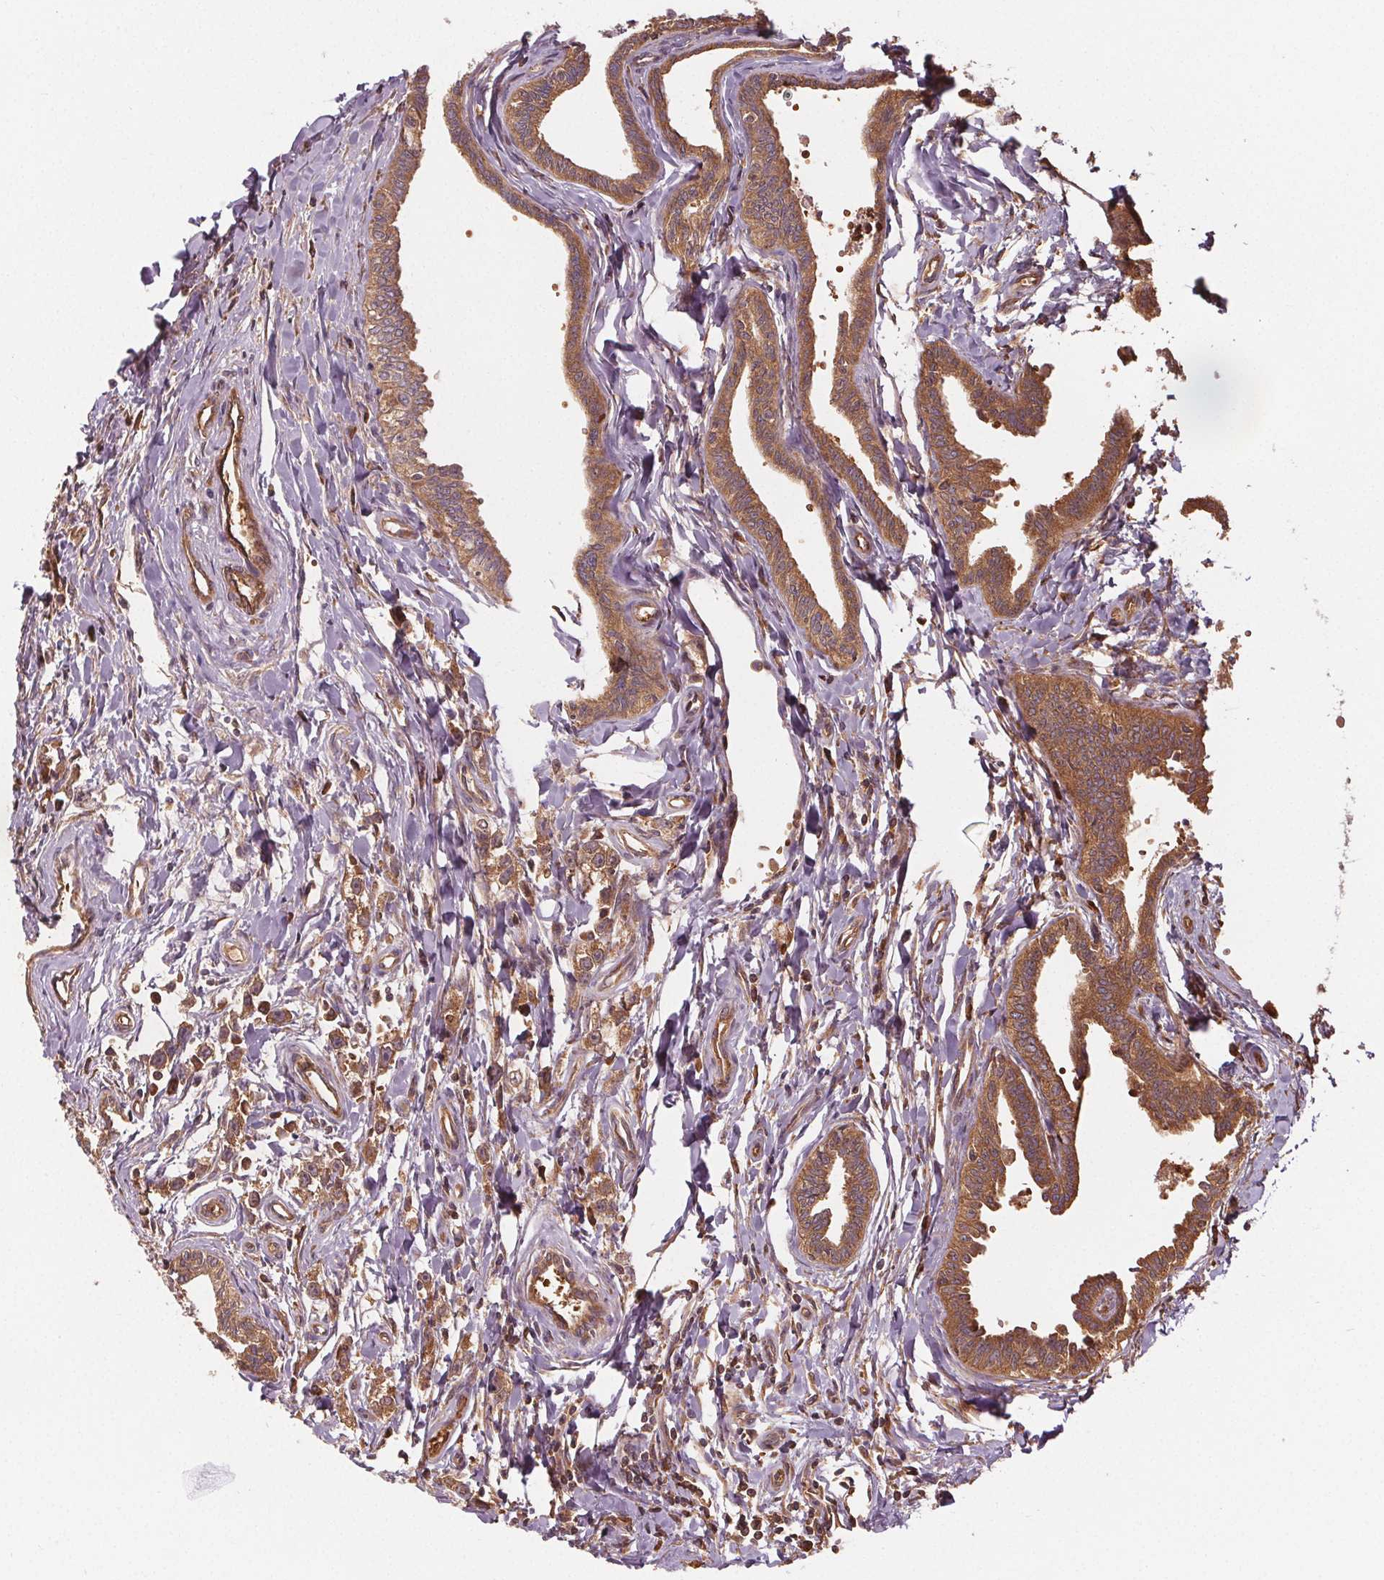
{"staining": {"intensity": "moderate", "quantity": ">75%", "location": "cytoplasmic/membranous"}, "tissue": "testis cancer", "cell_type": "Tumor cells", "image_type": "cancer", "snomed": [{"axis": "morphology", "description": "Carcinoma, Embryonal, NOS"}, {"axis": "morphology", "description": "Teratoma, malignant, NOS"}, {"axis": "topography", "description": "Testis"}], "caption": "High-power microscopy captured an IHC micrograph of testis cancer, revealing moderate cytoplasmic/membranous positivity in about >75% of tumor cells. (DAB IHC with brightfield microscopy, high magnification).", "gene": "EIF3D", "patient": {"sex": "male", "age": 24}}